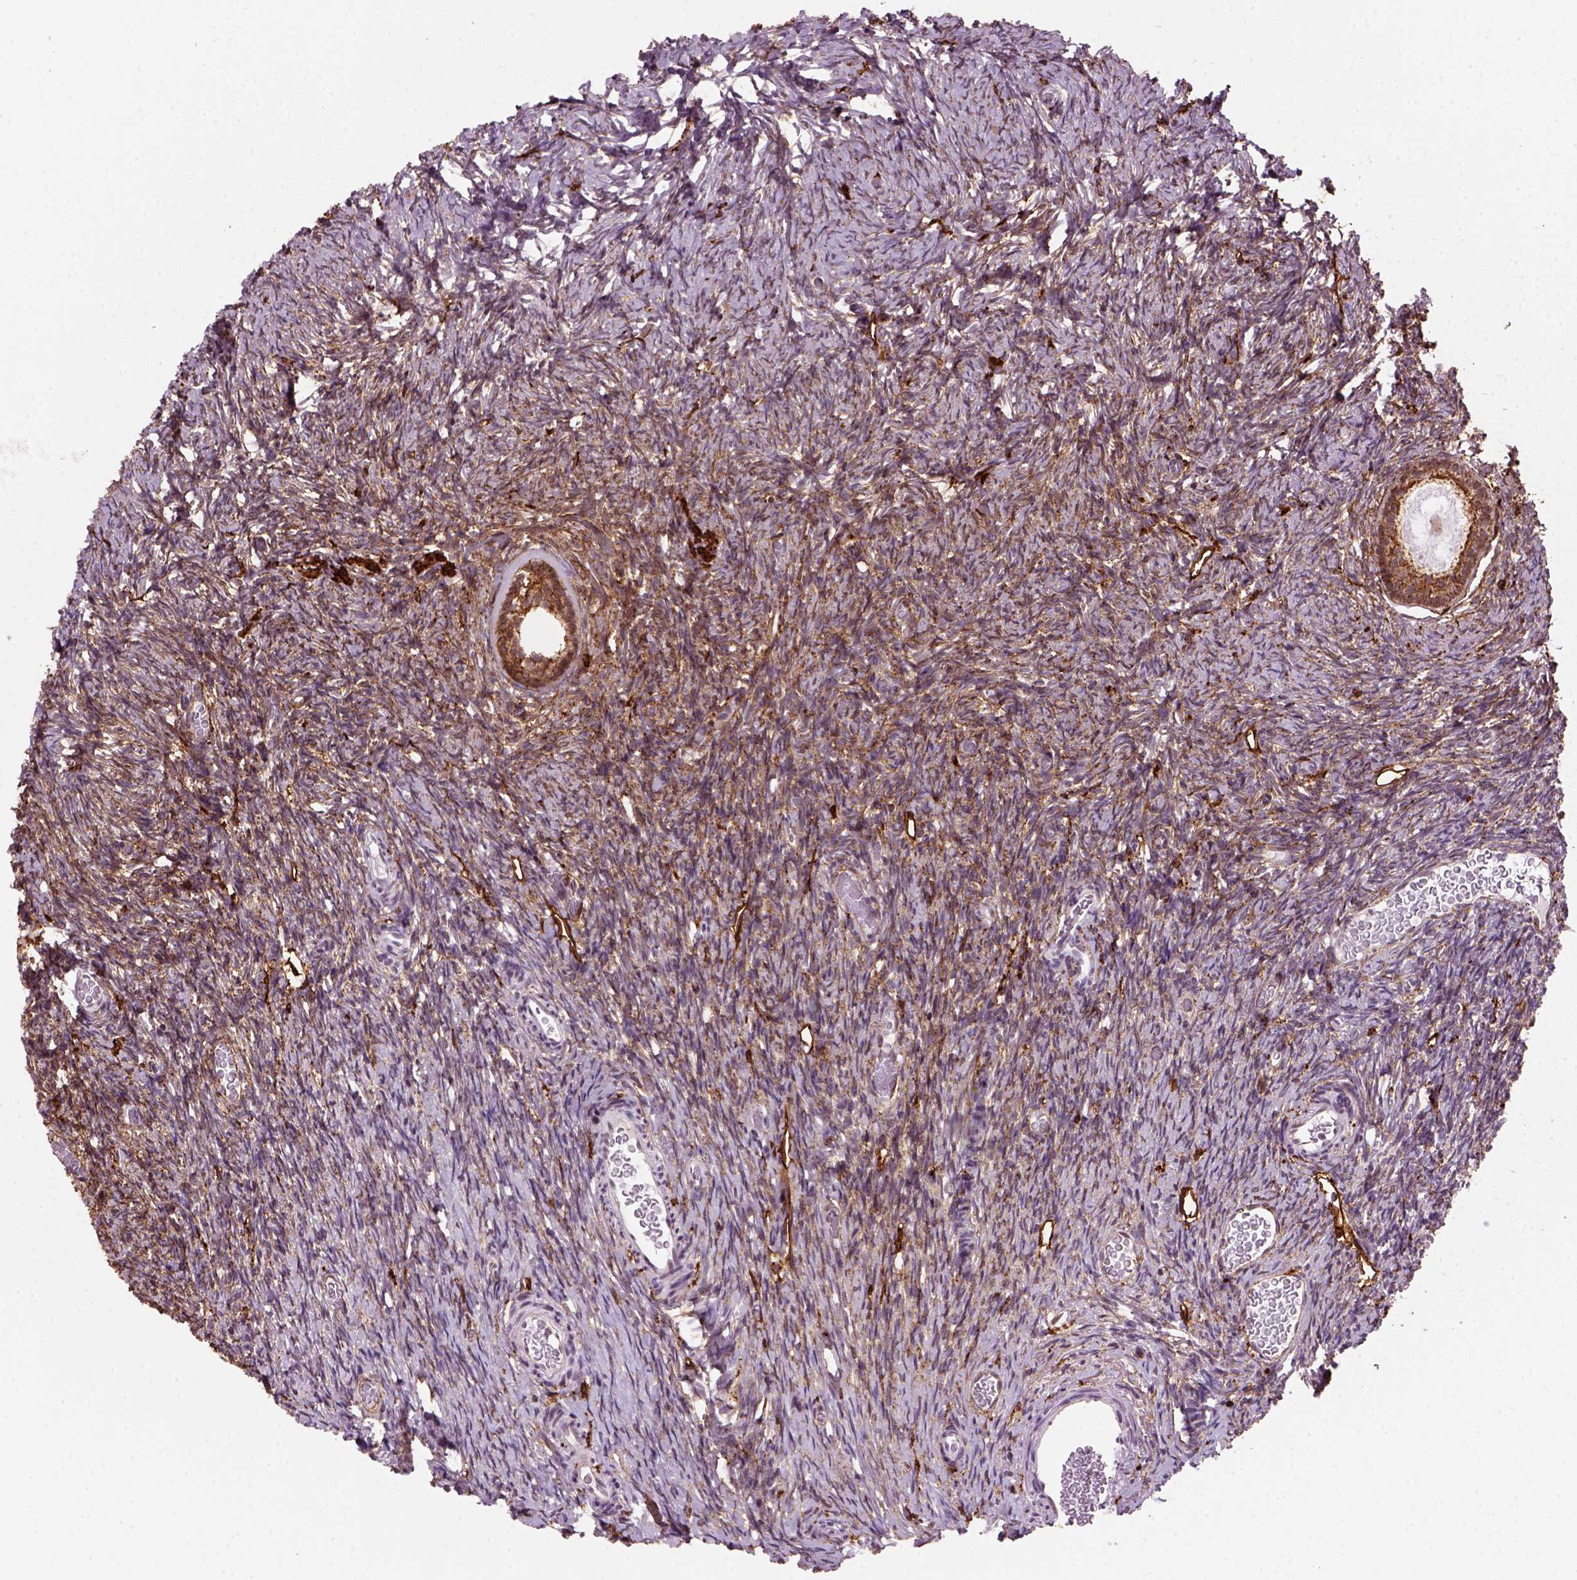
{"staining": {"intensity": "moderate", "quantity": ">75%", "location": "cytoplasmic/membranous"}, "tissue": "ovary", "cell_type": "Follicle cells", "image_type": "normal", "snomed": [{"axis": "morphology", "description": "Normal tissue, NOS"}, {"axis": "topography", "description": "Ovary"}], "caption": "Immunohistochemical staining of benign ovary demonstrates medium levels of moderate cytoplasmic/membranous positivity in approximately >75% of follicle cells.", "gene": "MARCKS", "patient": {"sex": "female", "age": 39}}